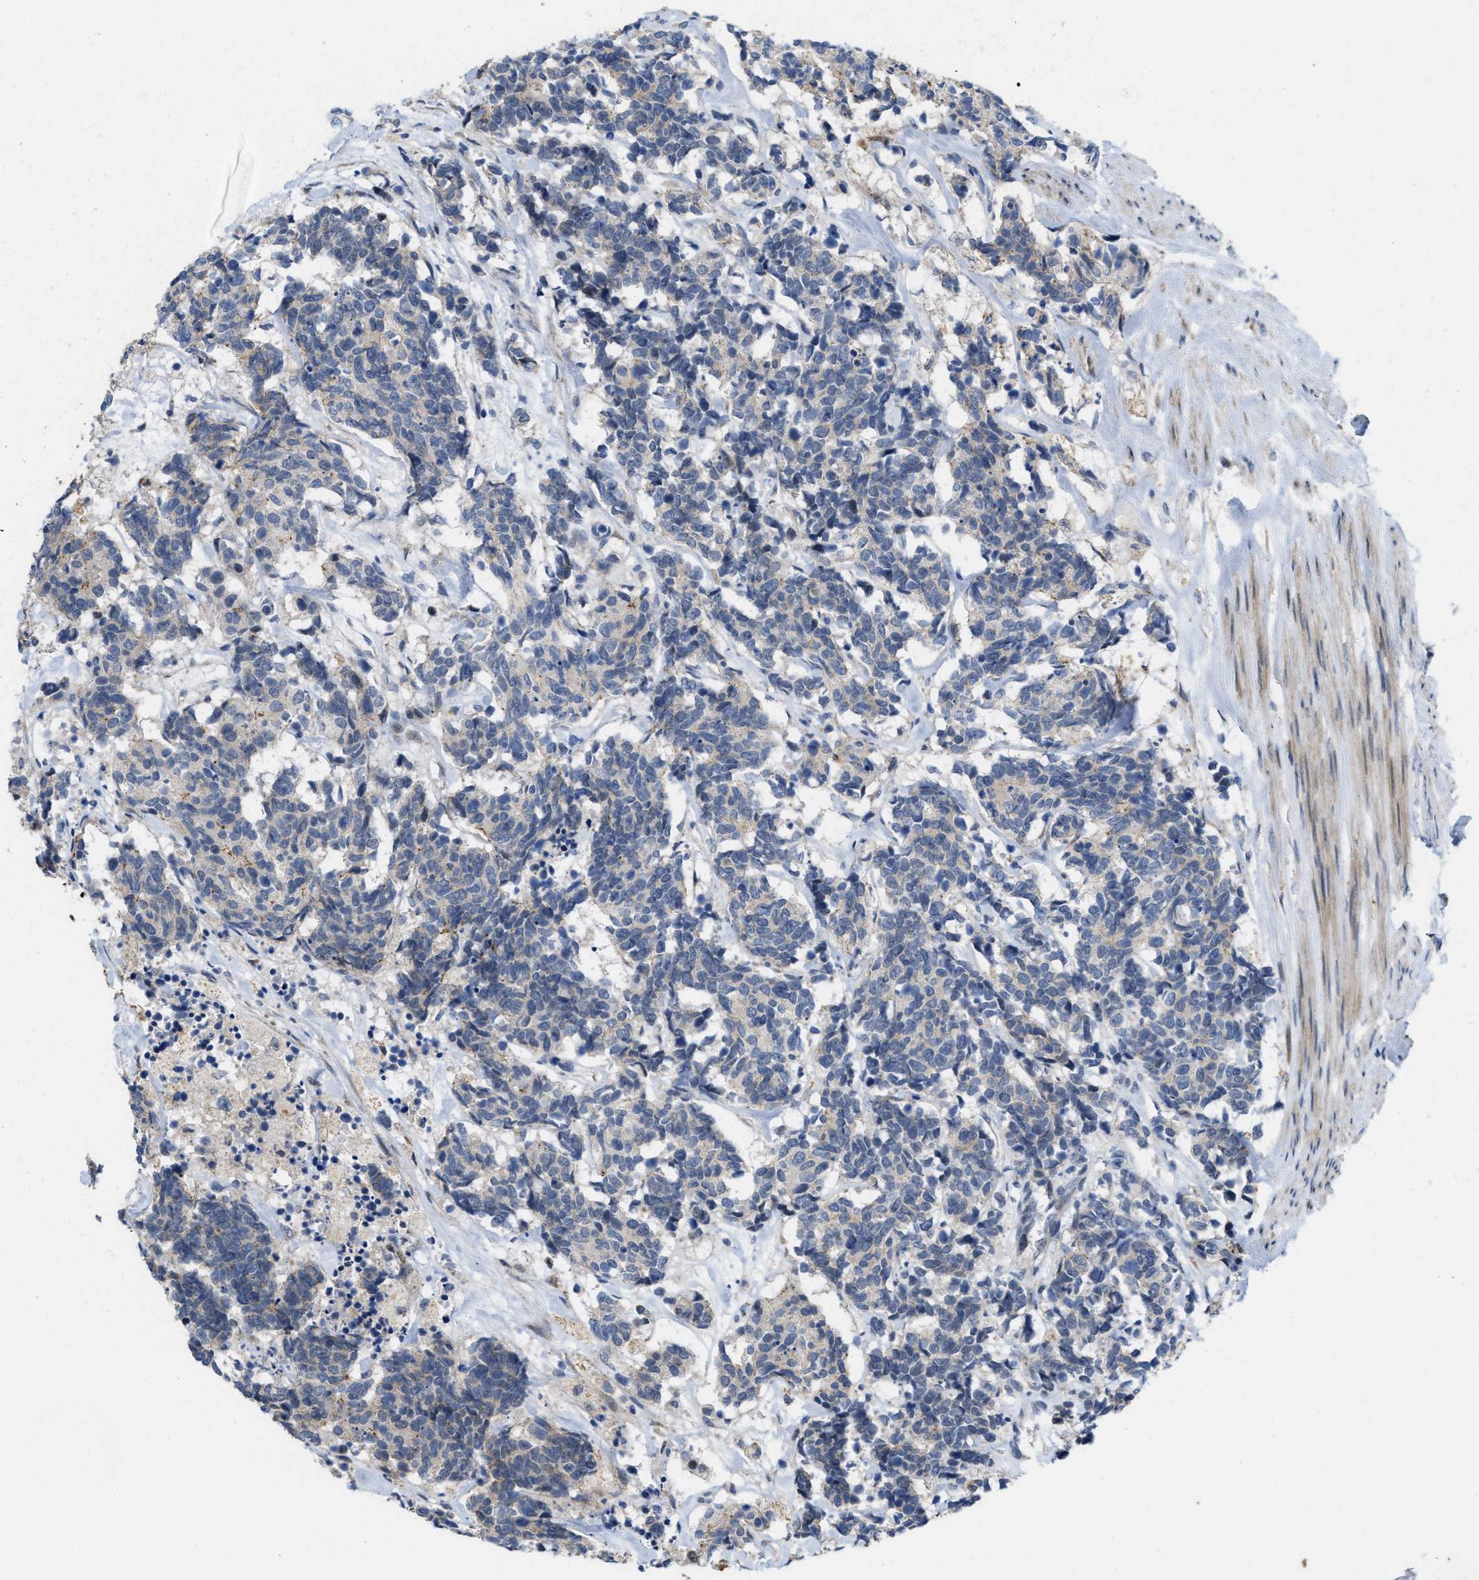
{"staining": {"intensity": "weak", "quantity": "<25%", "location": "cytoplasmic/membranous"}, "tissue": "carcinoid", "cell_type": "Tumor cells", "image_type": "cancer", "snomed": [{"axis": "morphology", "description": "Carcinoma, NOS"}, {"axis": "morphology", "description": "Carcinoid, malignant, NOS"}, {"axis": "topography", "description": "Urinary bladder"}], "caption": "Immunohistochemistry (IHC) photomicrograph of human carcinoid stained for a protein (brown), which demonstrates no expression in tumor cells.", "gene": "CDPF1", "patient": {"sex": "male", "age": 57}}